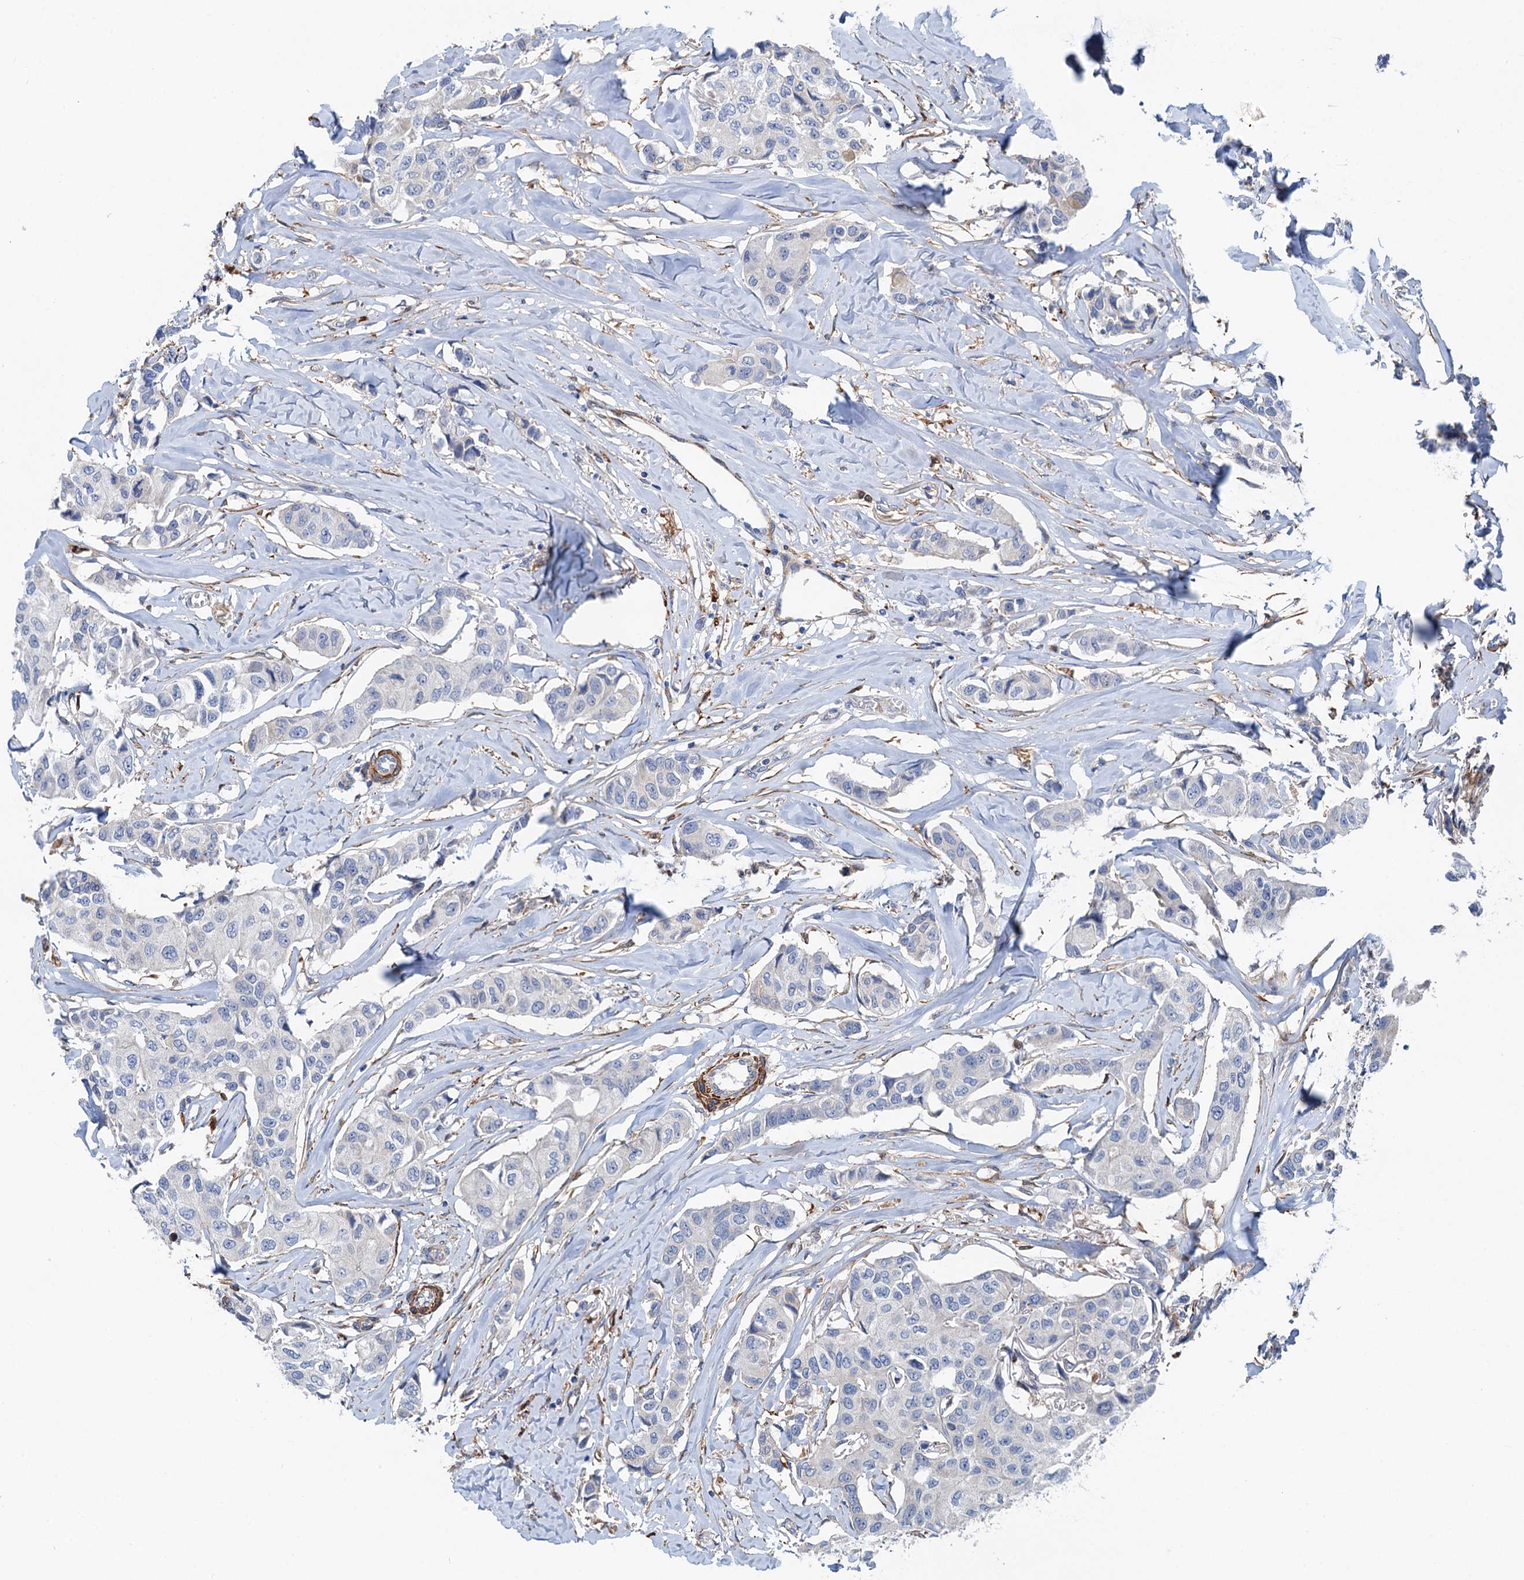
{"staining": {"intensity": "negative", "quantity": "none", "location": "none"}, "tissue": "breast cancer", "cell_type": "Tumor cells", "image_type": "cancer", "snomed": [{"axis": "morphology", "description": "Duct carcinoma"}, {"axis": "topography", "description": "Breast"}], "caption": "Immunohistochemistry (IHC) photomicrograph of neoplastic tissue: infiltrating ductal carcinoma (breast) stained with DAB reveals no significant protein positivity in tumor cells.", "gene": "CSTPP1", "patient": {"sex": "female", "age": 80}}